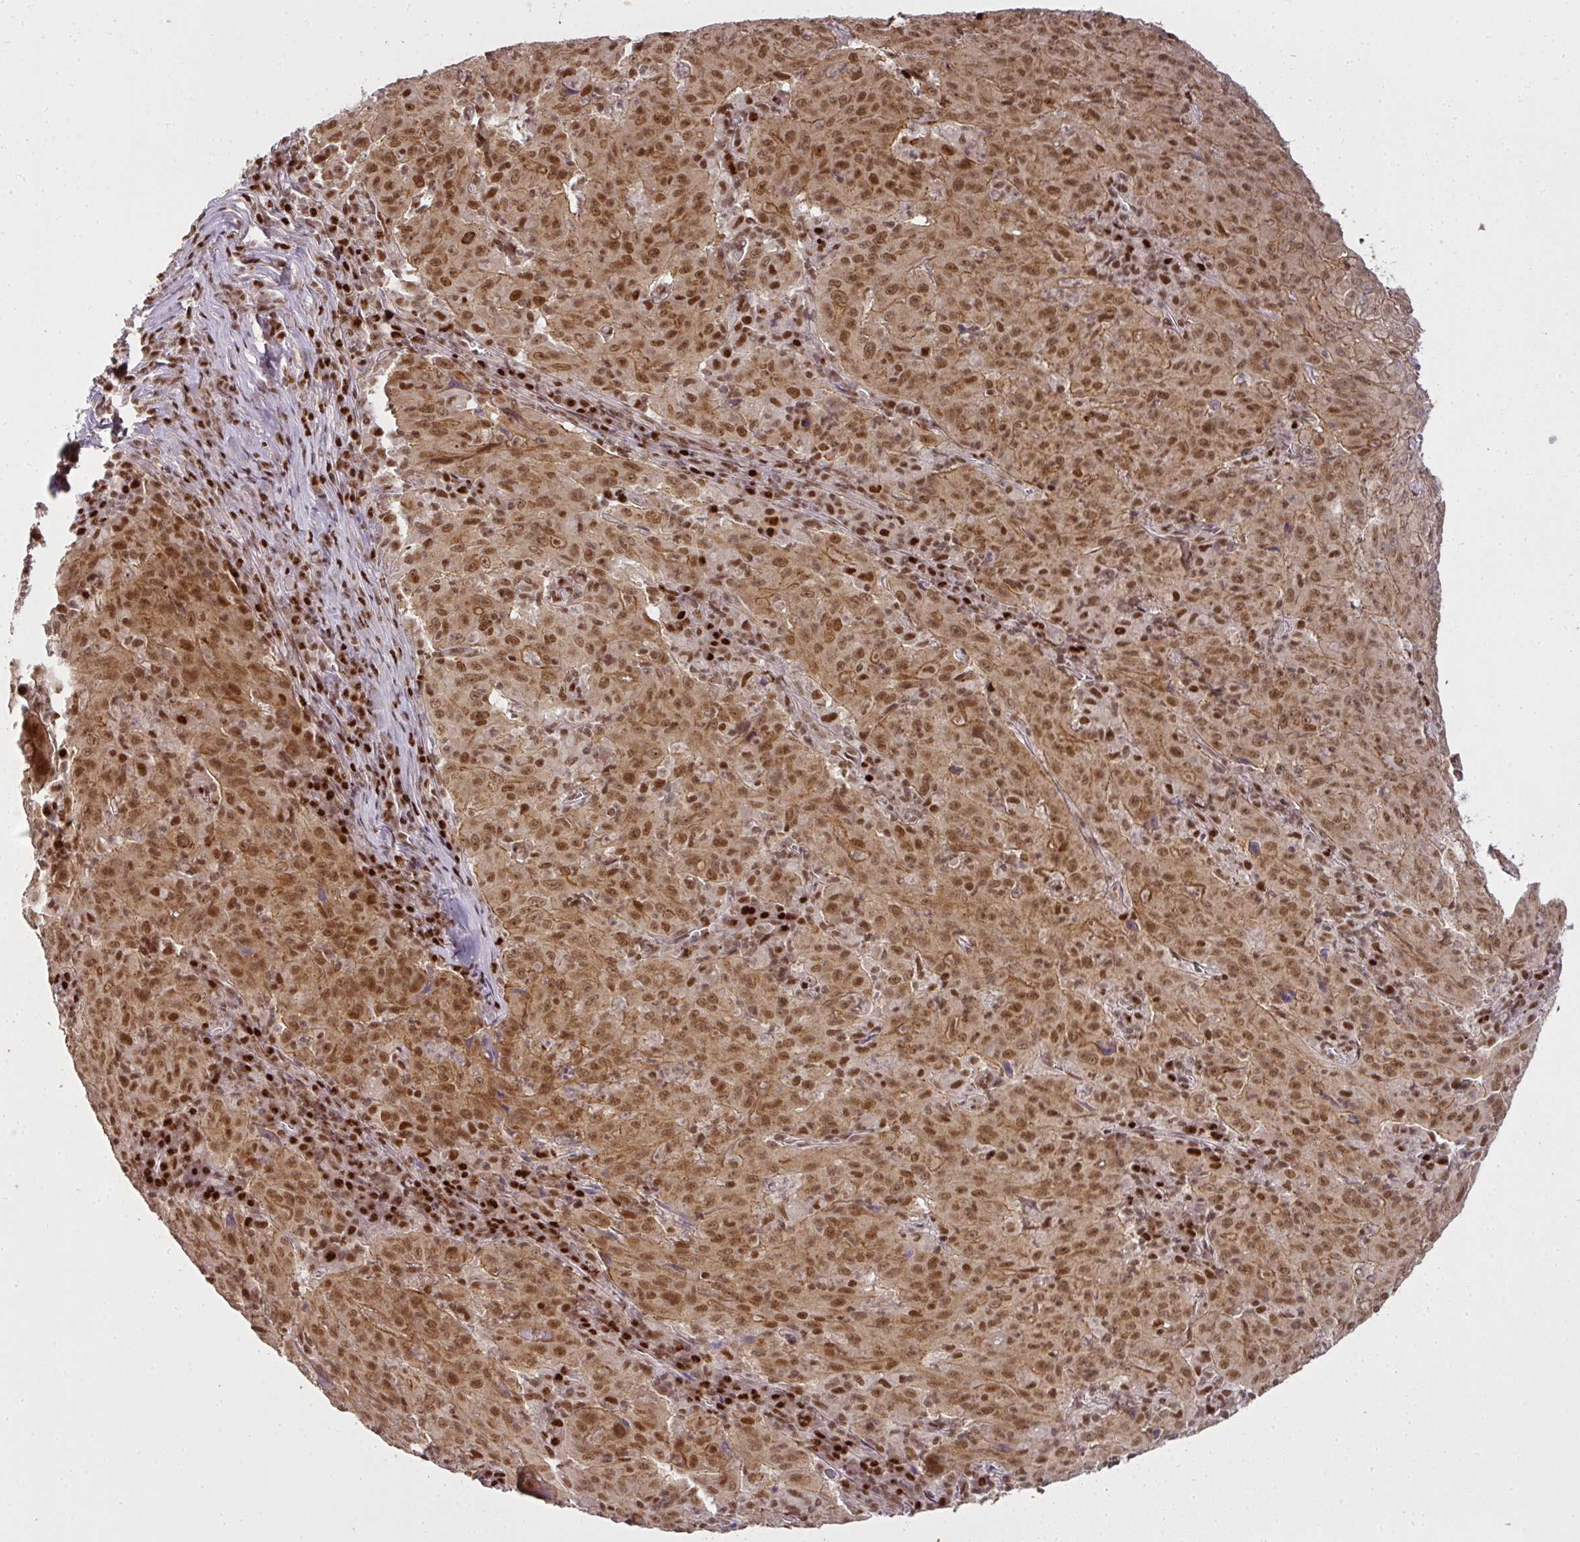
{"staining": {"intensity": "moderate", "quantity": ">75%", "location": "cytoplasmic/membranous,nuclear"}, "tissue": "pancreatic cancer", "cell_type": "Tumor cells", "image_type": "cancer", "snomed": [{"axis": "morphology", "description": "Adenocarcinoma, NOS"}, {"axis": "topography", "description": "Pancreas"}], "caption": "Pancreatic cancer stained with IHC displays moderate cytoplasmic/membranous and nuclear expression in about >75% of tumor cells.", "gene": "GPRIN2", "patient": {"sex": "male", "age": 63}}